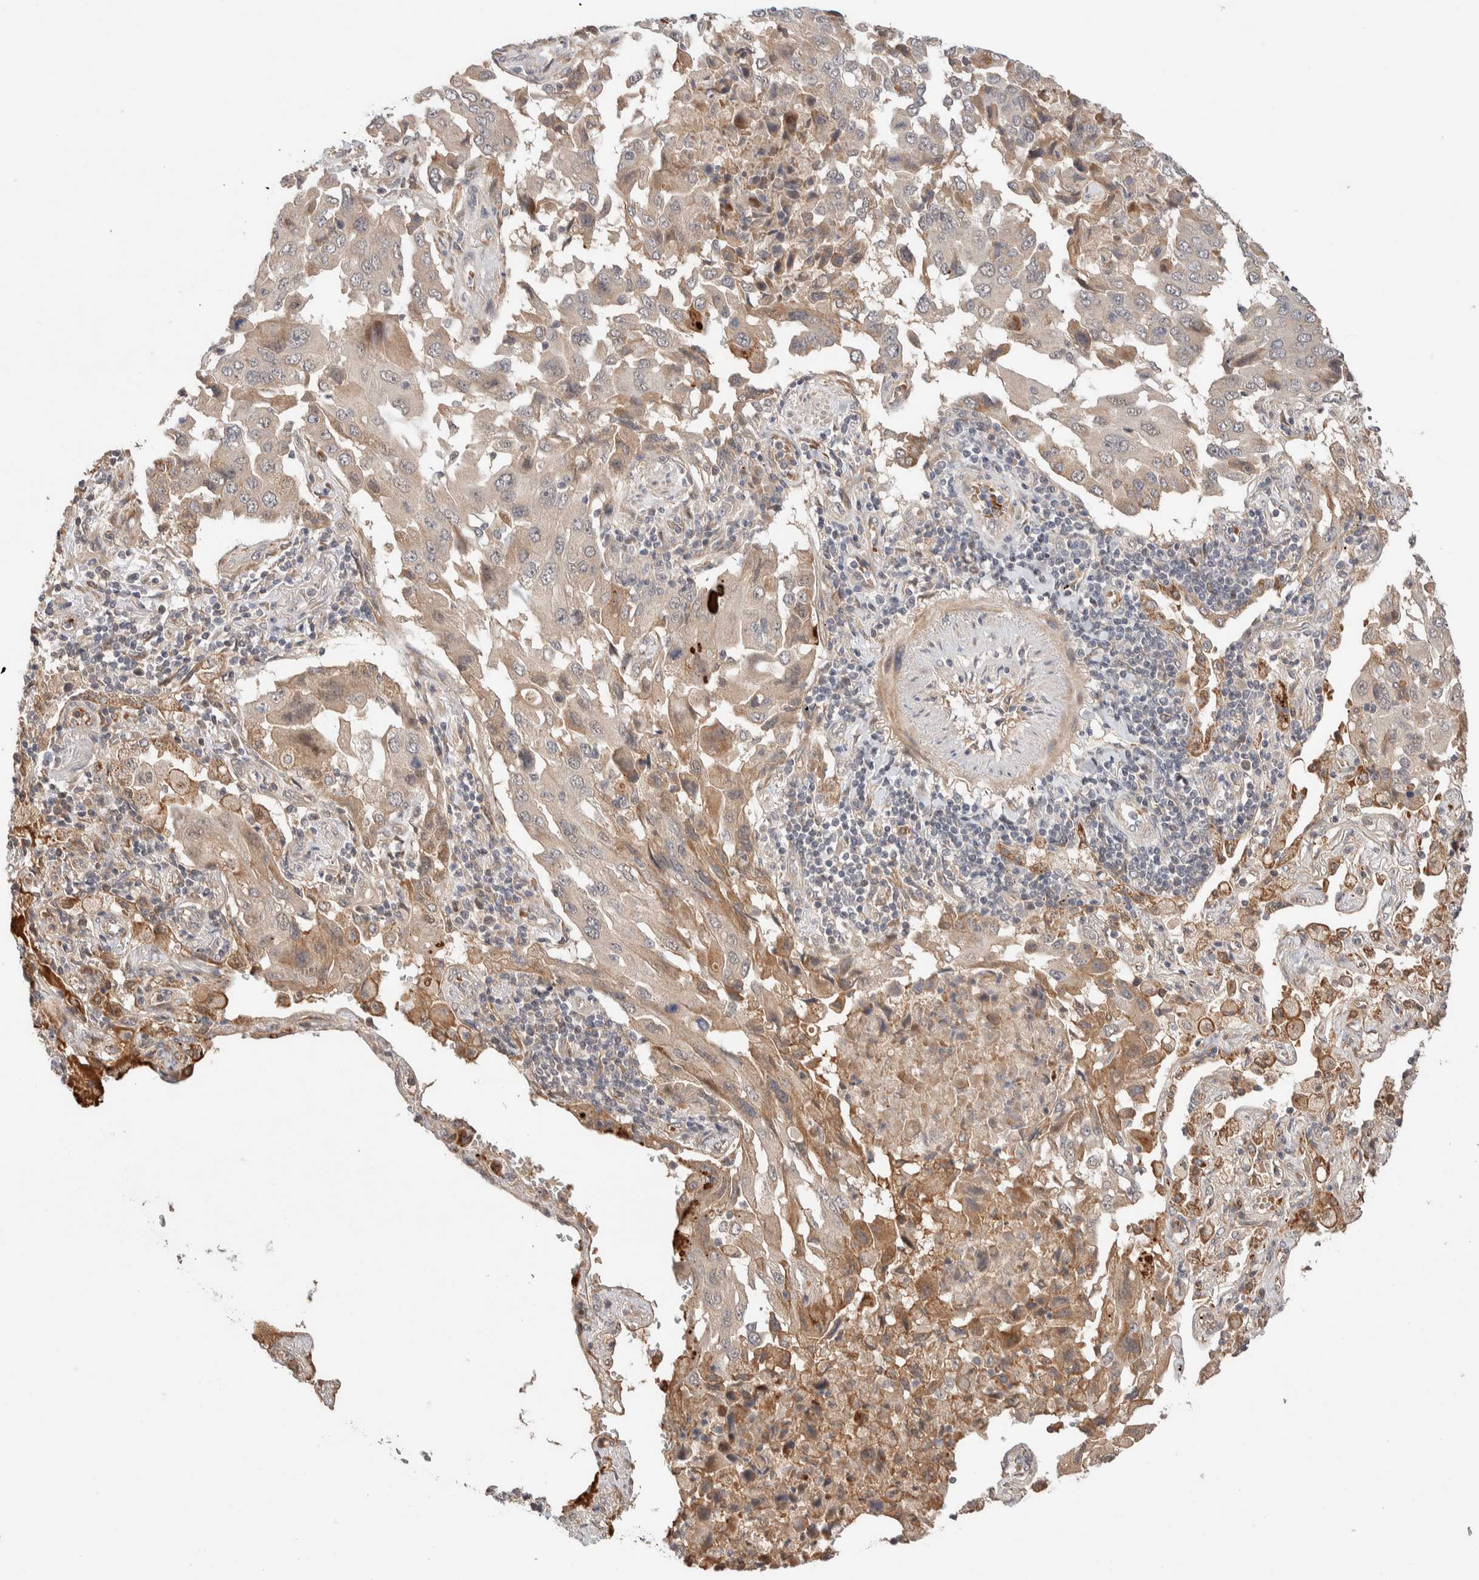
{"staining": {"intensity": "weak", "quantity": "25%-75%", "location": "cytoplasmic/membranous"}, "tissue": "lung cancer", "cell_type": "Tumor cells", "image_type": "cancer", "snomed": [{"axis": "morphology", "description": "Adenocarcinoma, NOS"}, {"axis": "topography", "description": "Lung"}], "caption": "Human lung adenocarcinoma stained for a protein (brown) demonstrates weak cytoplasmic/membranous positive staining in approximately 25%-75% of tumor cells.", "gene": "CASK", "patient": {"sex": "female", "age": 65}}